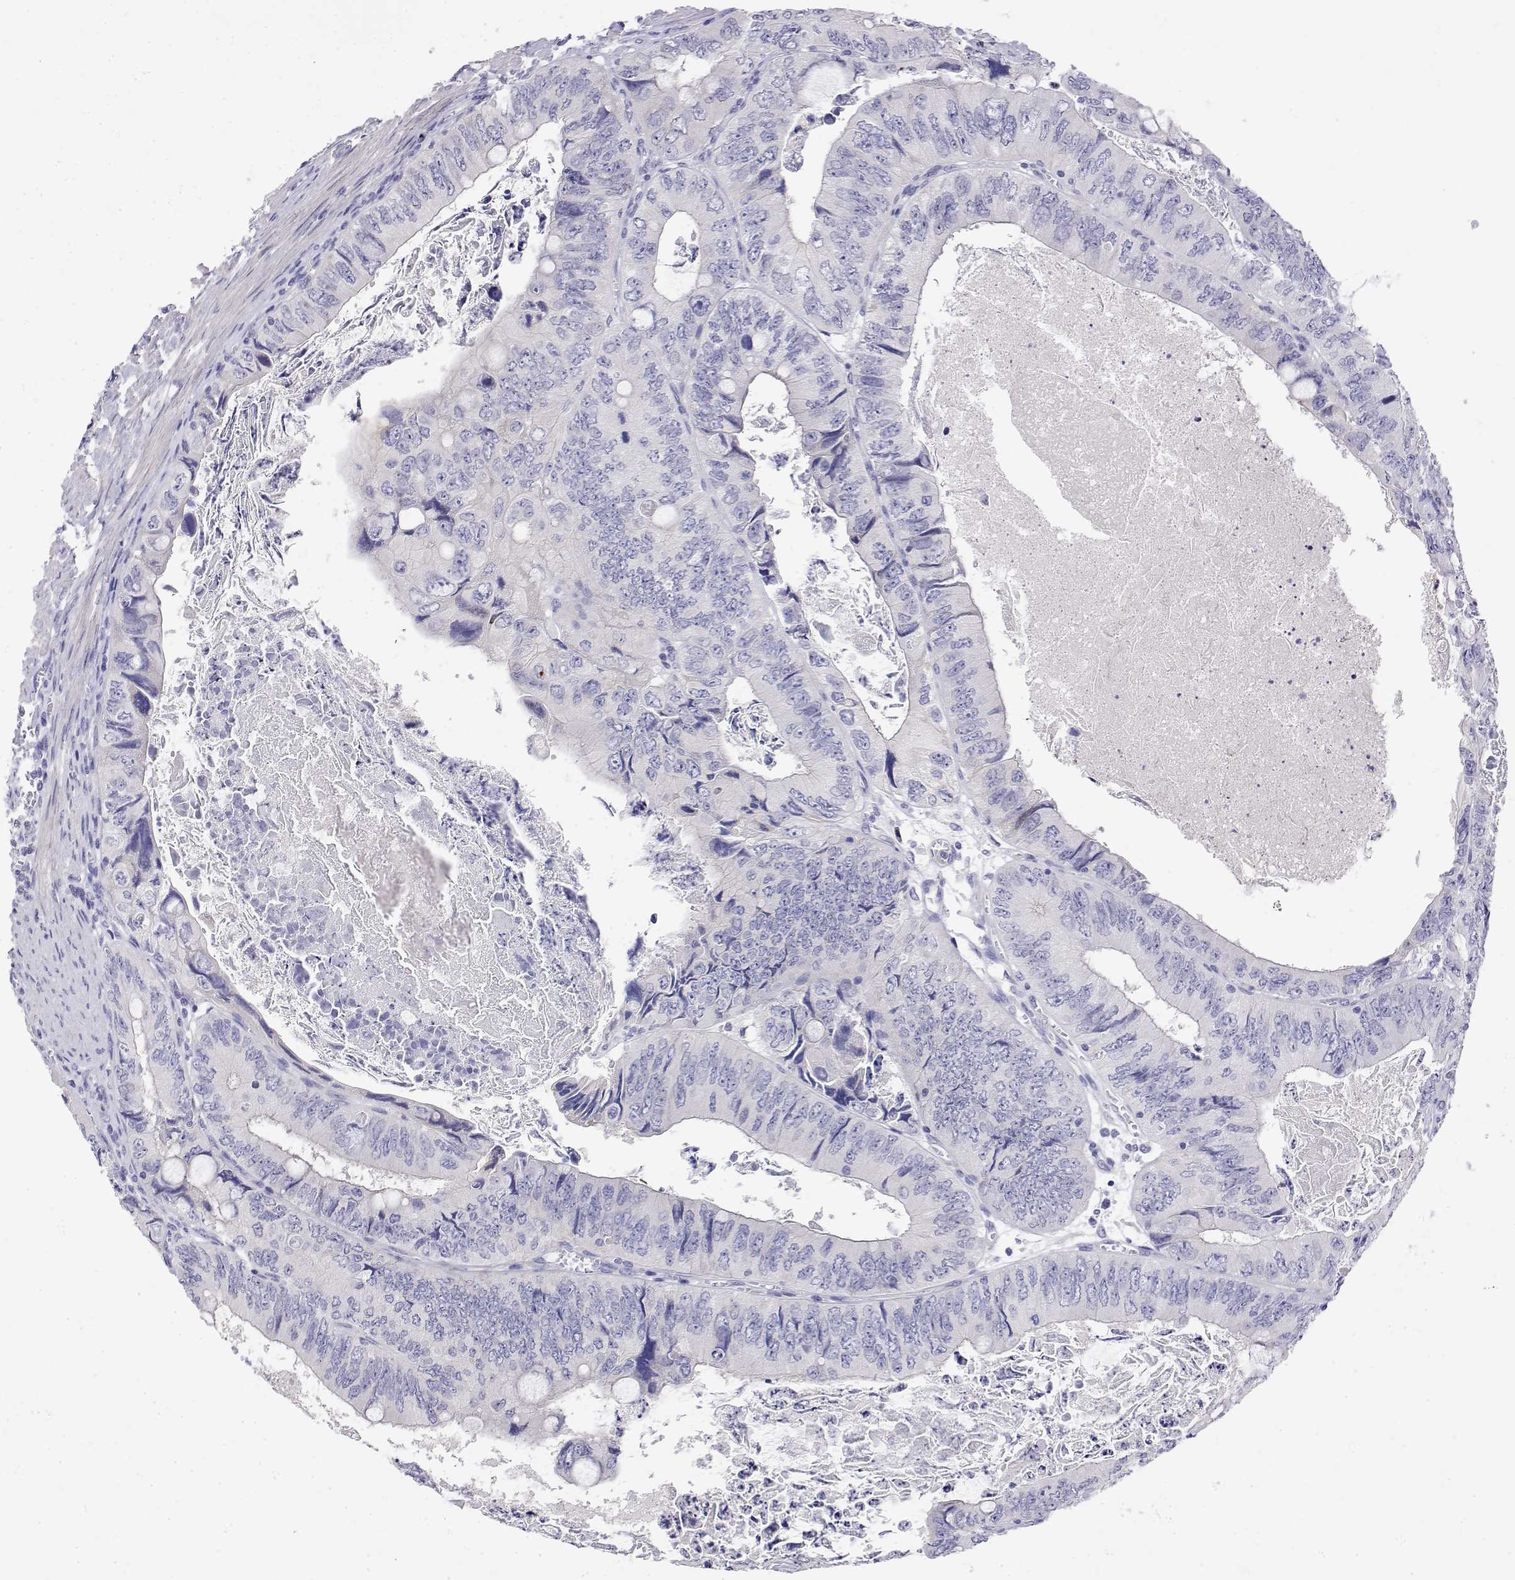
{"staining": {"intensity": "negative", "quantity": "none", "location": "none"}, "tissue": "colorectal cancer", "cell_type": "Tumor cells", "image_type": "cancer", "snomed": [{"axis": "morphology", "description": "Adenocarcinoma, NOS"}, {"axis": "topography", "description": "Colon"}], "caption": "Tumor cells are negative for brown protein staining in colorectal adenocarcinoma.", "gene": "LY6D", "patient": {"sex": "female", "age": 84}}